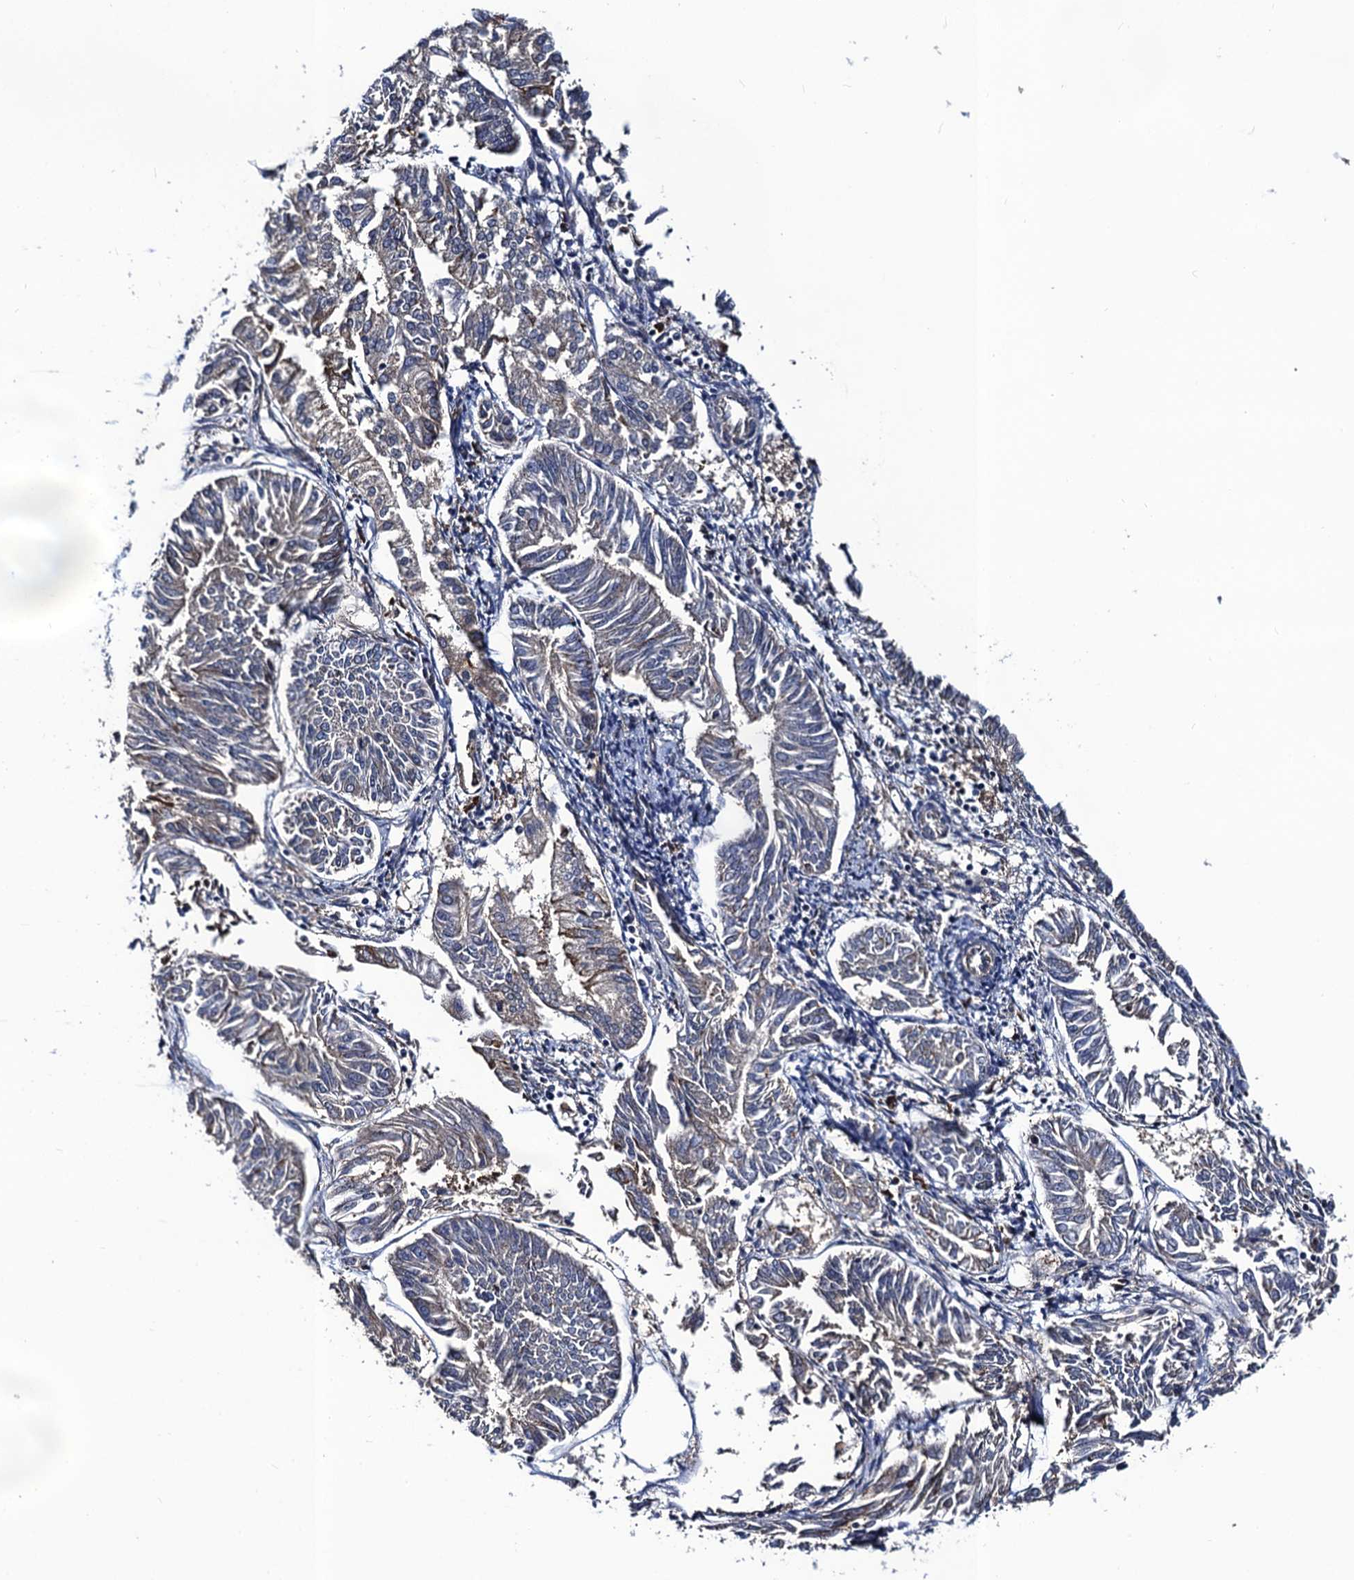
{"staining": {"intensity": "moderate", "quantity": "<25%", "location": "cytoplasmic/membranous"}, "tissue": "endometrial cancer", "cell_type": "Tumor cells", "image_type": "cancer", "snomed": [{"axis": "morphology", "description": "Adenocarcinoma, NOS"}, {"axis": "topography", "description": "Endometrium"}], "caption": "Immunohistochemistry (IHC) micrograph of neoplastic tissue: human endometrial cancer stained using immunohistochemistry (IHC) exhibits low levels of moderate protein expression localized specifically in the cytoplasmic/membranous of tumor cells, appearing as a cytoplasmic/membranous brown color.", "gene": "PGLS", "patient": {"sex": "female", "age": 58}}